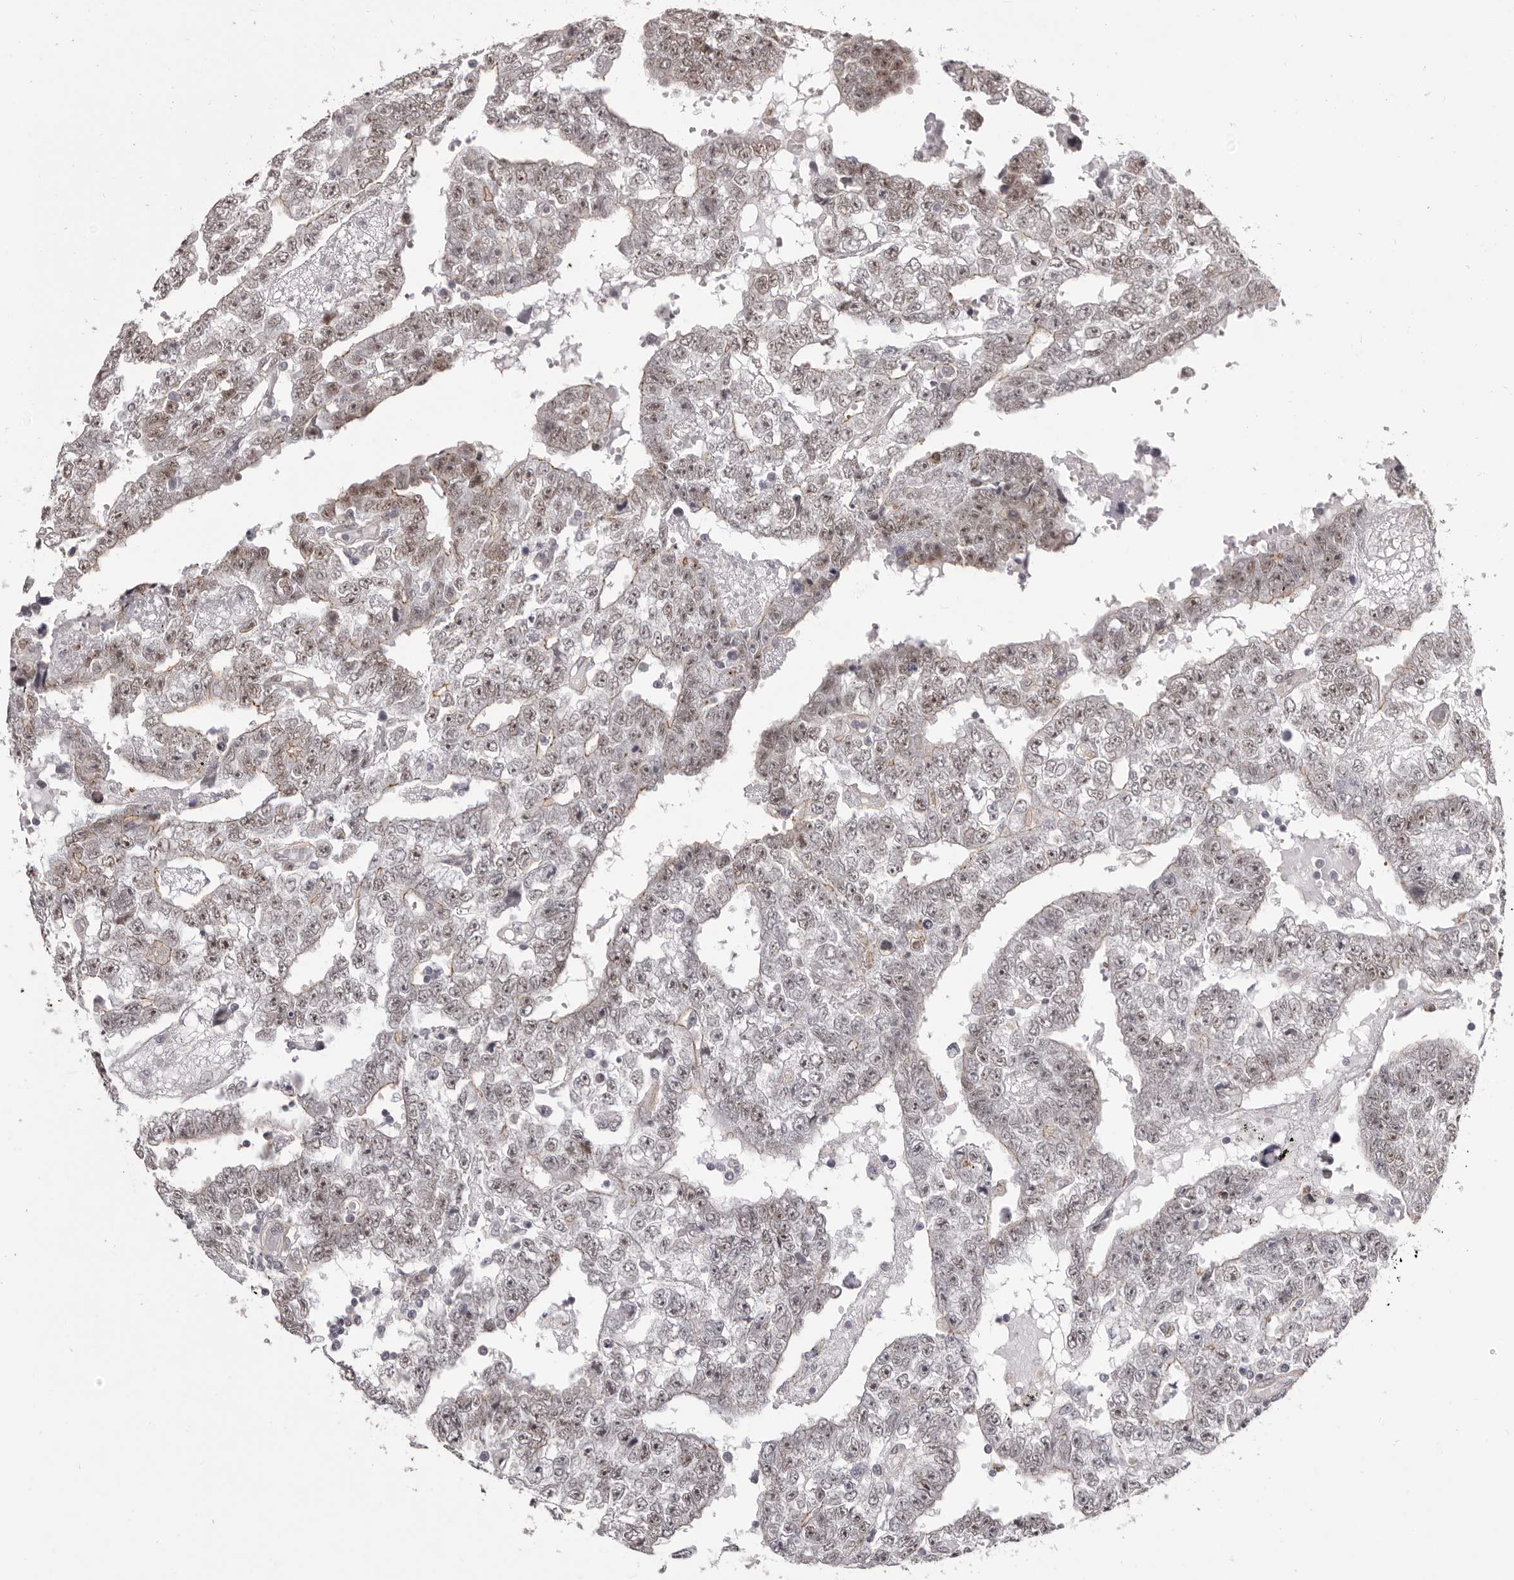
{"staining": {"intensity": "weak", "quantity": "<25%", "location": "nuclear"}, "tissue": "testis cancer", "cell_type": "Tumor cells", "image_type": "cancer", "snomed": [{"axis": "morphology", "description": "Carcinoma, Embryonal, NOS"}, {"axis": "topography", "description": "Testis"}], "caption": "IHC of testis cancer (embryonal carcinoma) displays no positivity in tumor cells. Nuclei are stained in blue.", "gene": "RNF2", "patient": {"sex": "male", "age": 25}}